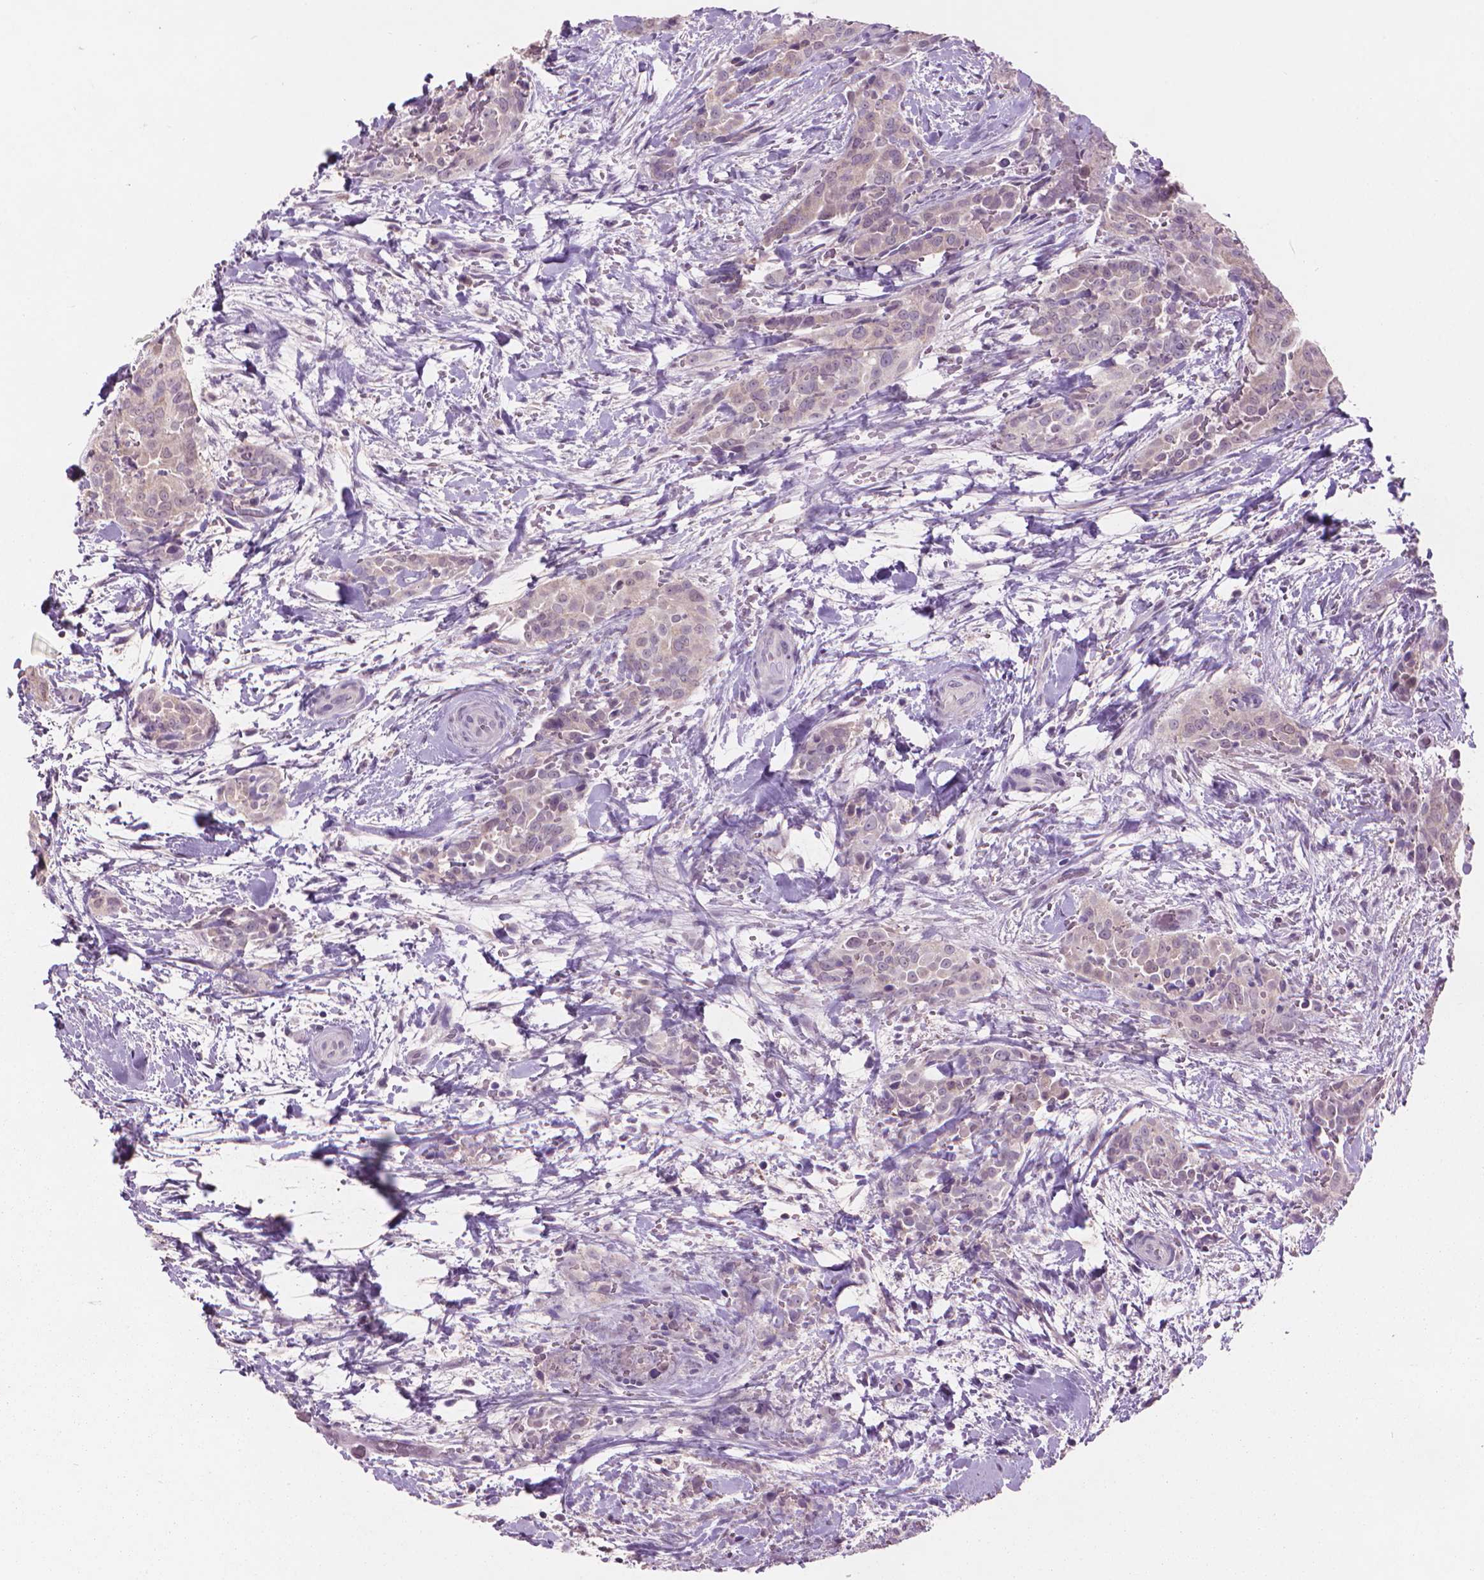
{"staining": {"intensity": "negative", "quantity": "none", "location": "none"}, "tissue": "thyroid cancer", "cell_type": "Tumor cells", "image_type": "cancer", "snomed": [{"axis": "morphology", "description": "Papillary adenocarcinoma, NOS"}, {"axis": "topography", "description": "Thyroid gland"}], "caption": "DAB (3,3'-diaminobenzidine) immunohistochemical staining of thyroid cancer shows no significant positivity in tumor cells. (DAB IHC, high magnification).", "gene": "ENO2", "patient": {"sex": "male", "age": 61}}